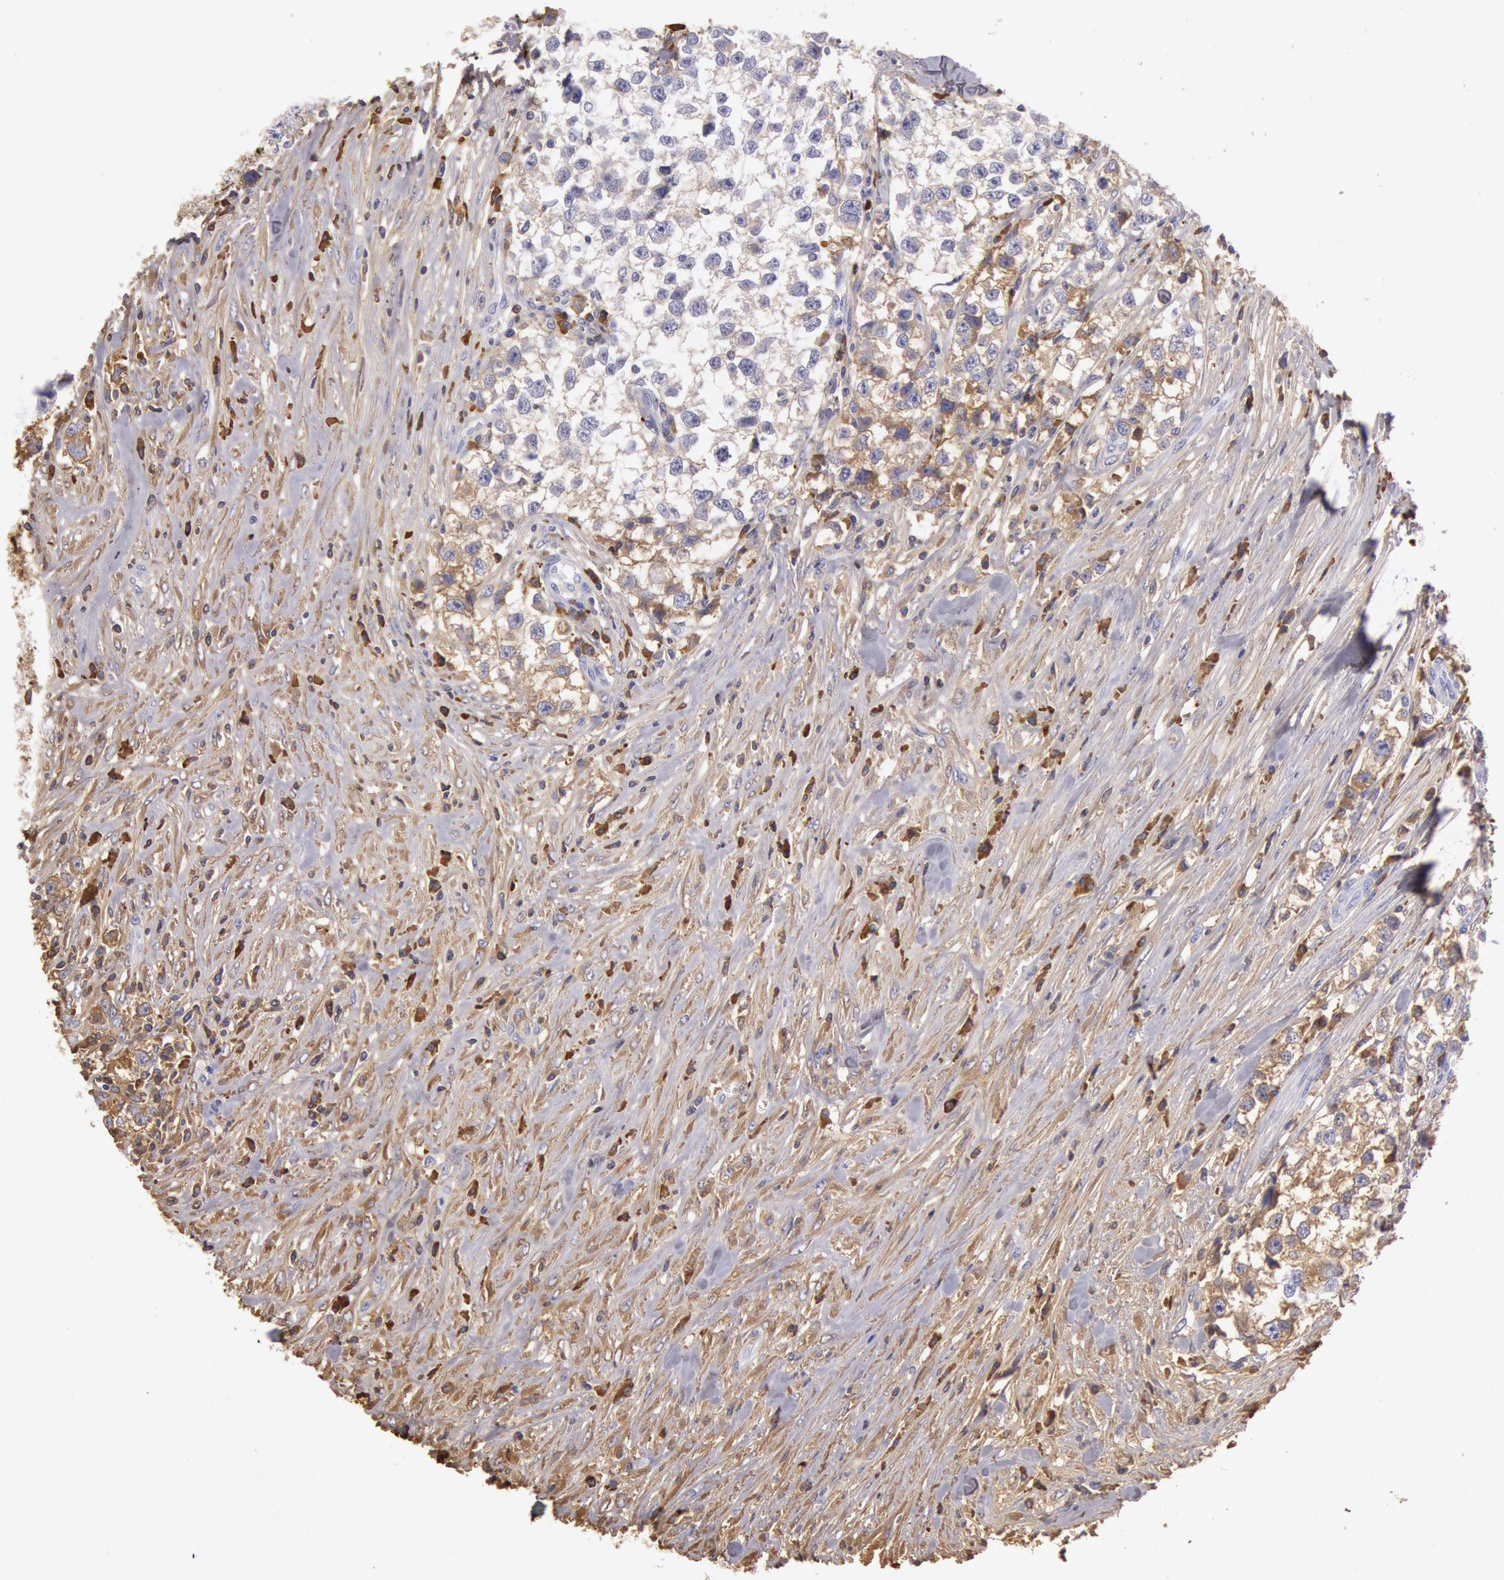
{"staining": {"intensity": "moderate", "quantity": "<25%", "location": "cytoplasmic/membranous"}, "tissue": "testis cancer", "cell_type": "Tumor cells", "image_type": "cancer", "snomed": [{"axis": "morphology", "description": "Seminoma, NOS"}, {"axis": "morphology", "description": "Carcinoma, Embryonal, NOS"}, {"axis": "topography", "description": "Testis"}], "caption": "Tumor cells display moderate cytoplasmic/membranous expression in approximately <25% of cells in testis embryonal carcinoma. The staining was performed using DAB (3,3'-diaminobenzidine) to visualize the protein expression in brown, while the nuclei were stained in blue with hematoxylin (Magnification: 20x).", "gene": "IGHG1", "patient": {"sex": "male", "age": 30}}